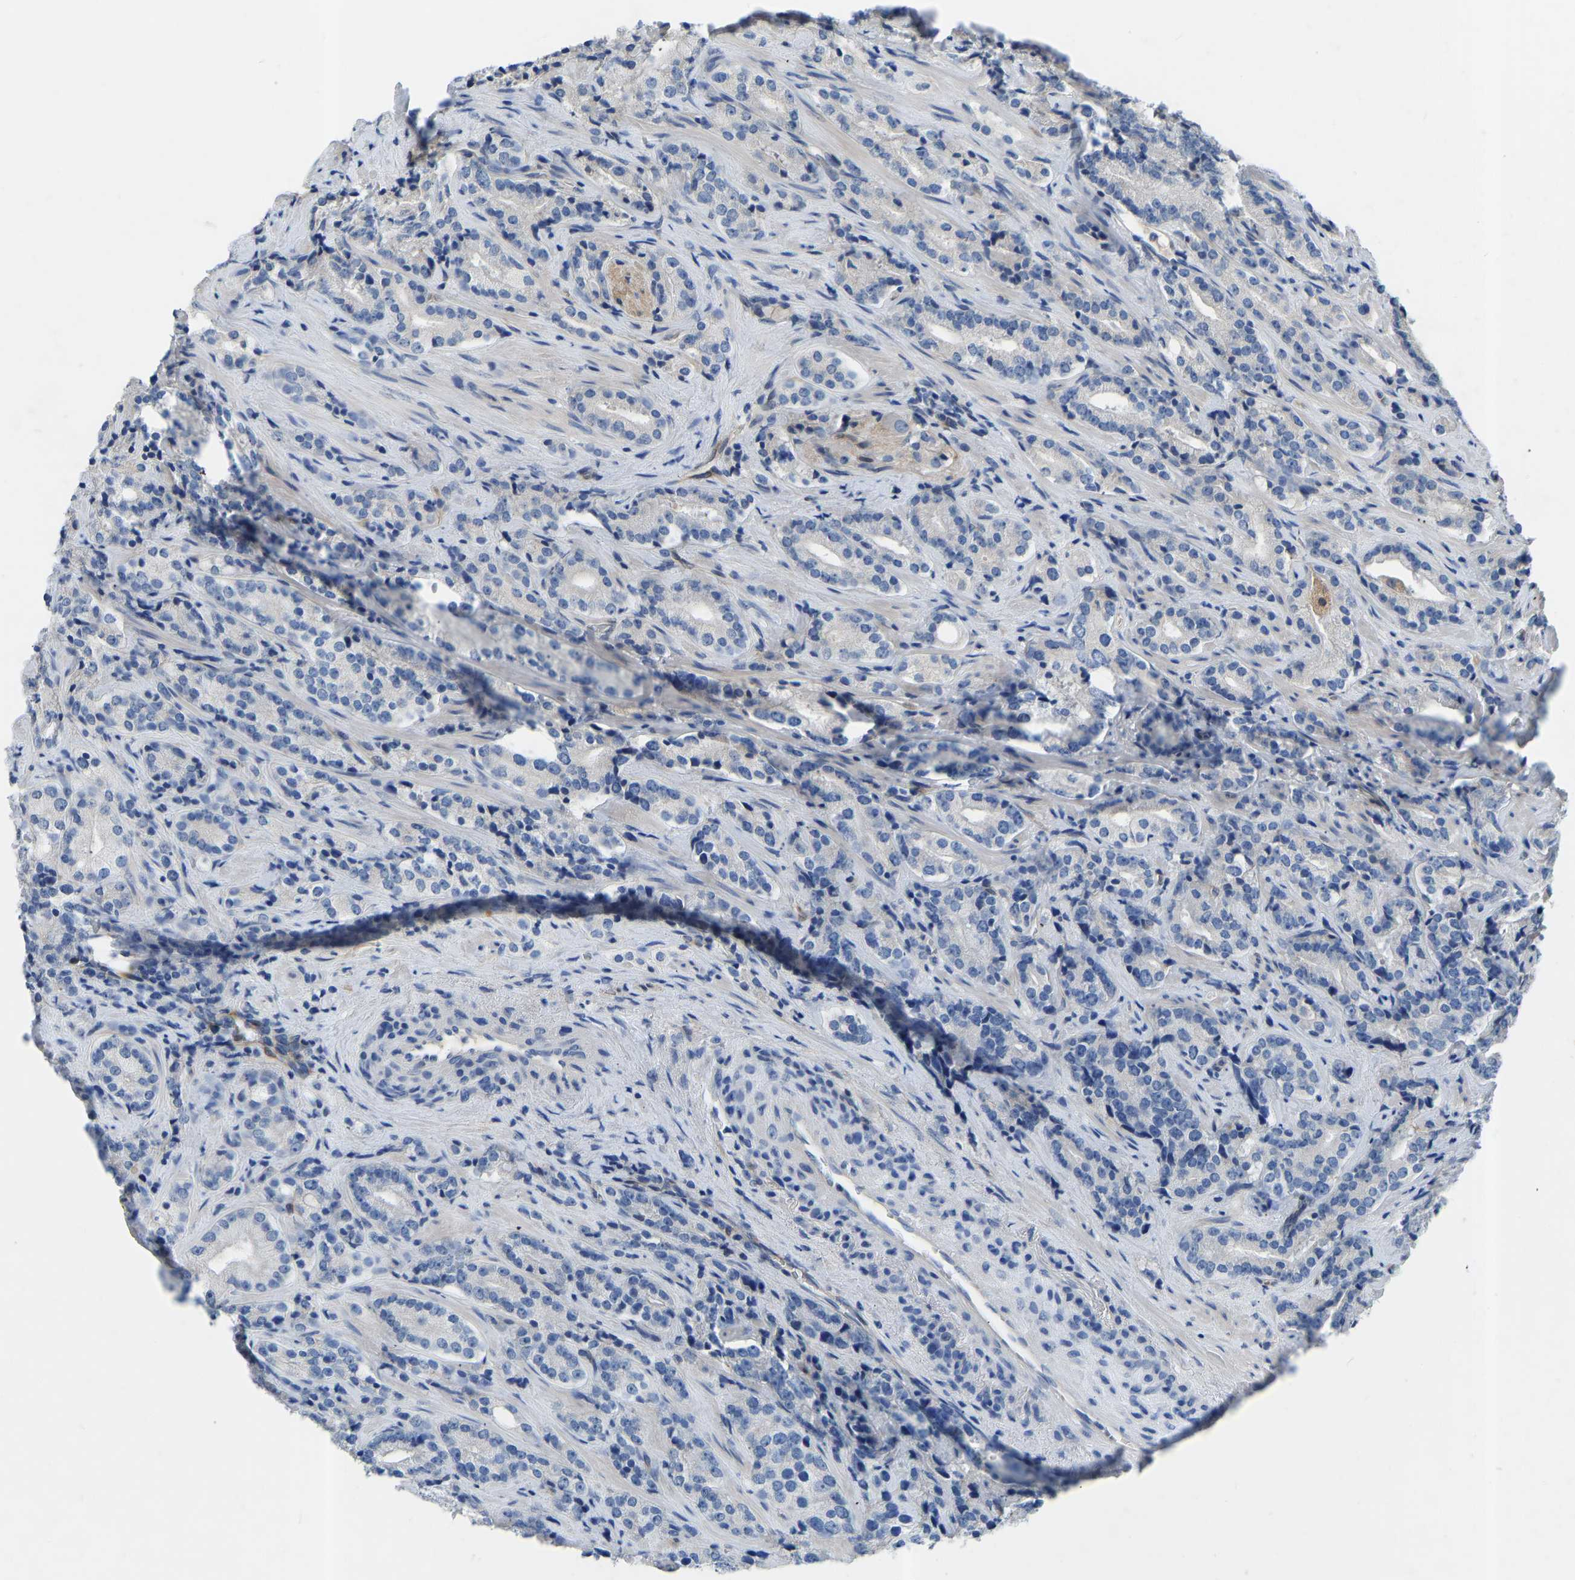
{"staining": {"intensity": "negative", "quantity": "none", "location": "none"}, "tissue": "prostate cancer", "cell_type": "Tumor cells", "image_type": "cancer", "snomed": [{"axis": "morphology", "description": "Adenocarcinoma, High grade"}, {"axis": "topography", "description": "Prostate"}], "caption": "Immunohistochemistry micrograph of adenocarcinoma (high-grade) (prostate) stained for a protein (brown), which exhibits no staining in tumor cells. The staining was performed using DAB (3,3'-diaminobenzidine) to visualize the protein expression in brown, while the nuclei were stained in blue with hematoxylin (Magnification: 20x).", "gene": "RBP1", "patient": {"sex": "male", "age": 71}}